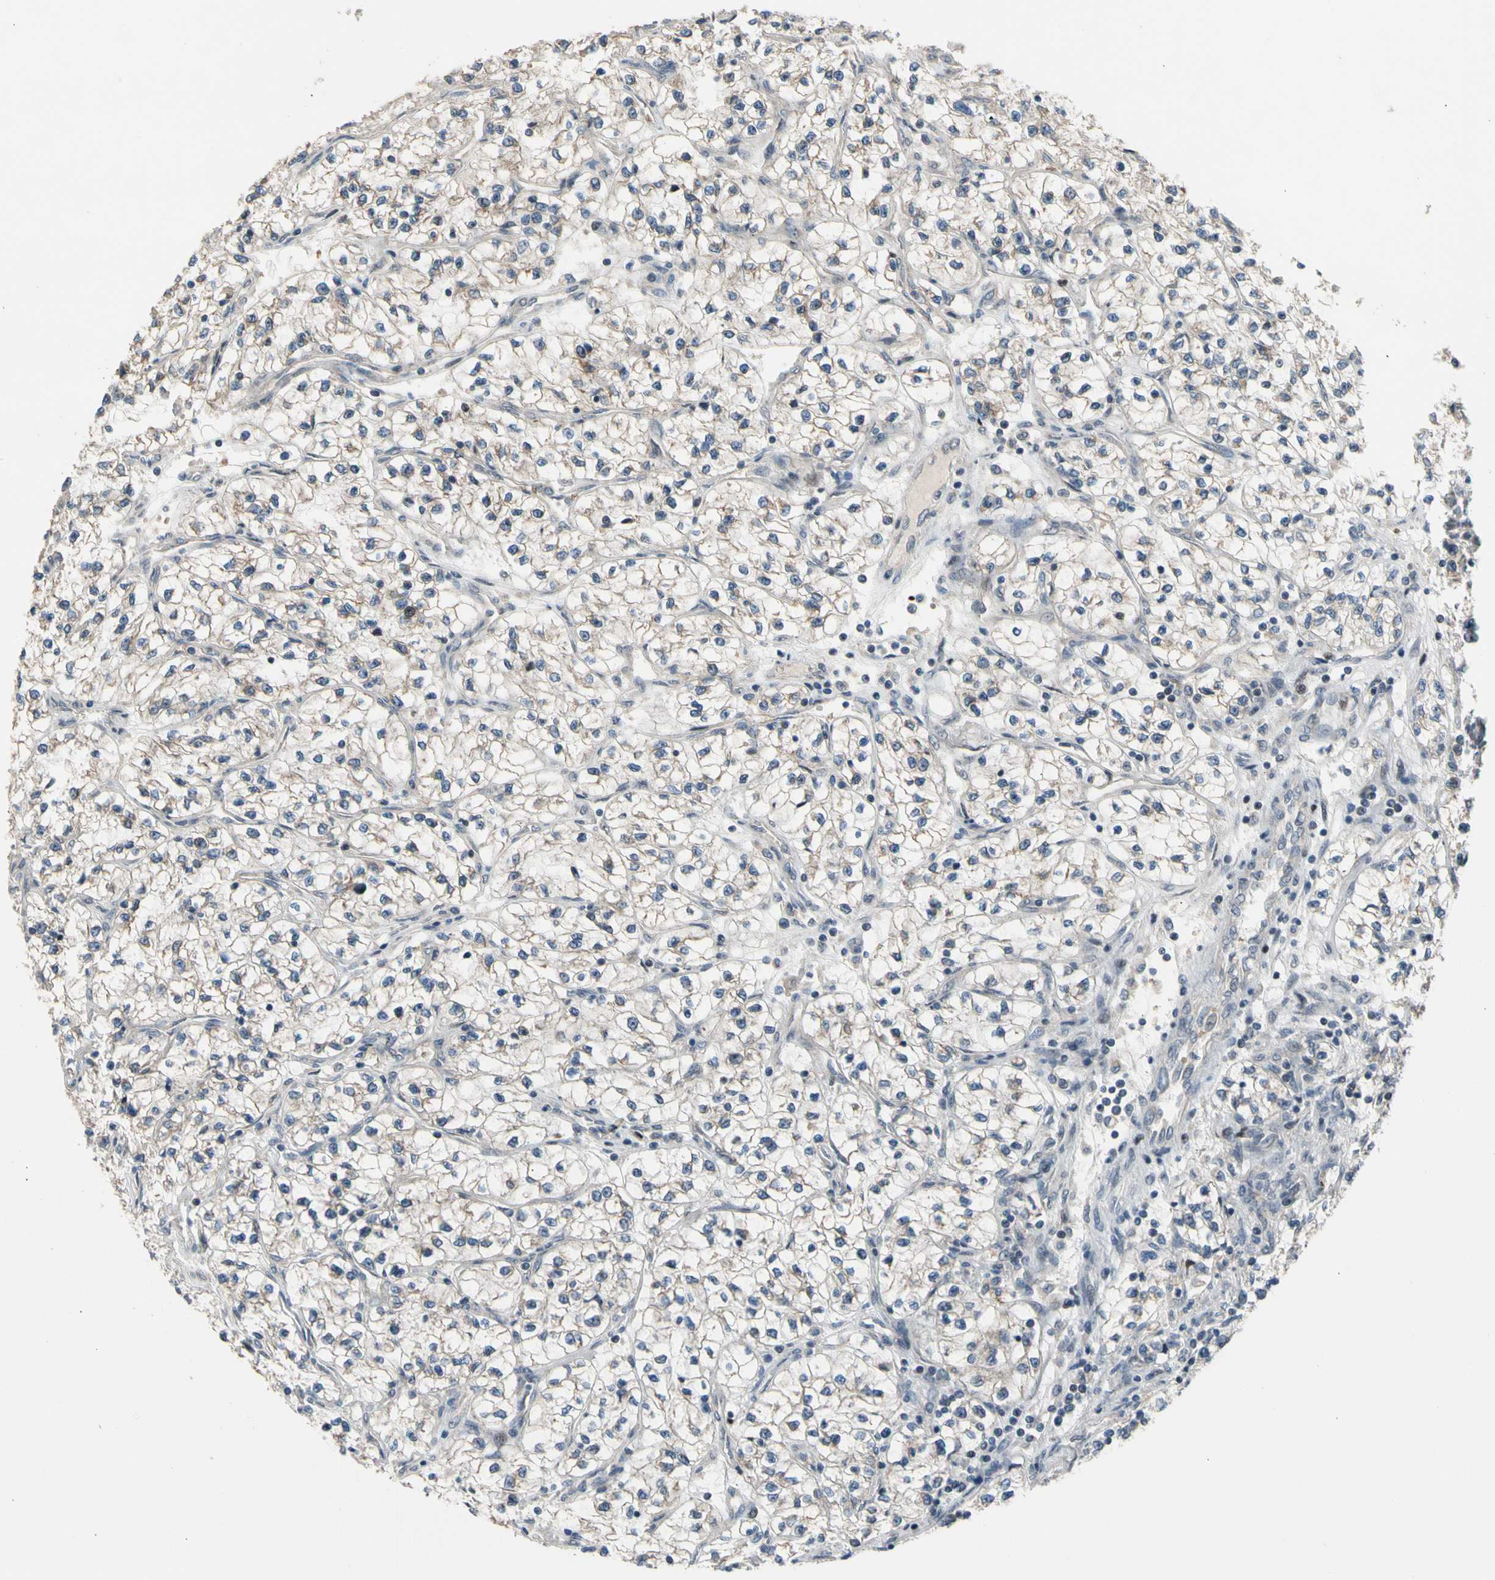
{"staining": {"intensity": "negative", "quantity": "none", "location": "none"}, "tissue": "renal cancer", "cell_type": "Tumor cells", "image_type": "cancer", "snomed": [{"axis": "morphology", "description": "Adenocarcinoma, NOS"}, {"axis": "topography", "description": "Kidney"}], "caption": "This is a photomicrograph of immunohistochemistry (IHC) staining of renal cancer, which shows no expression in tumor cells.", "gene": "ZNF184", "patient": {"sex": "female", "age": 57}}